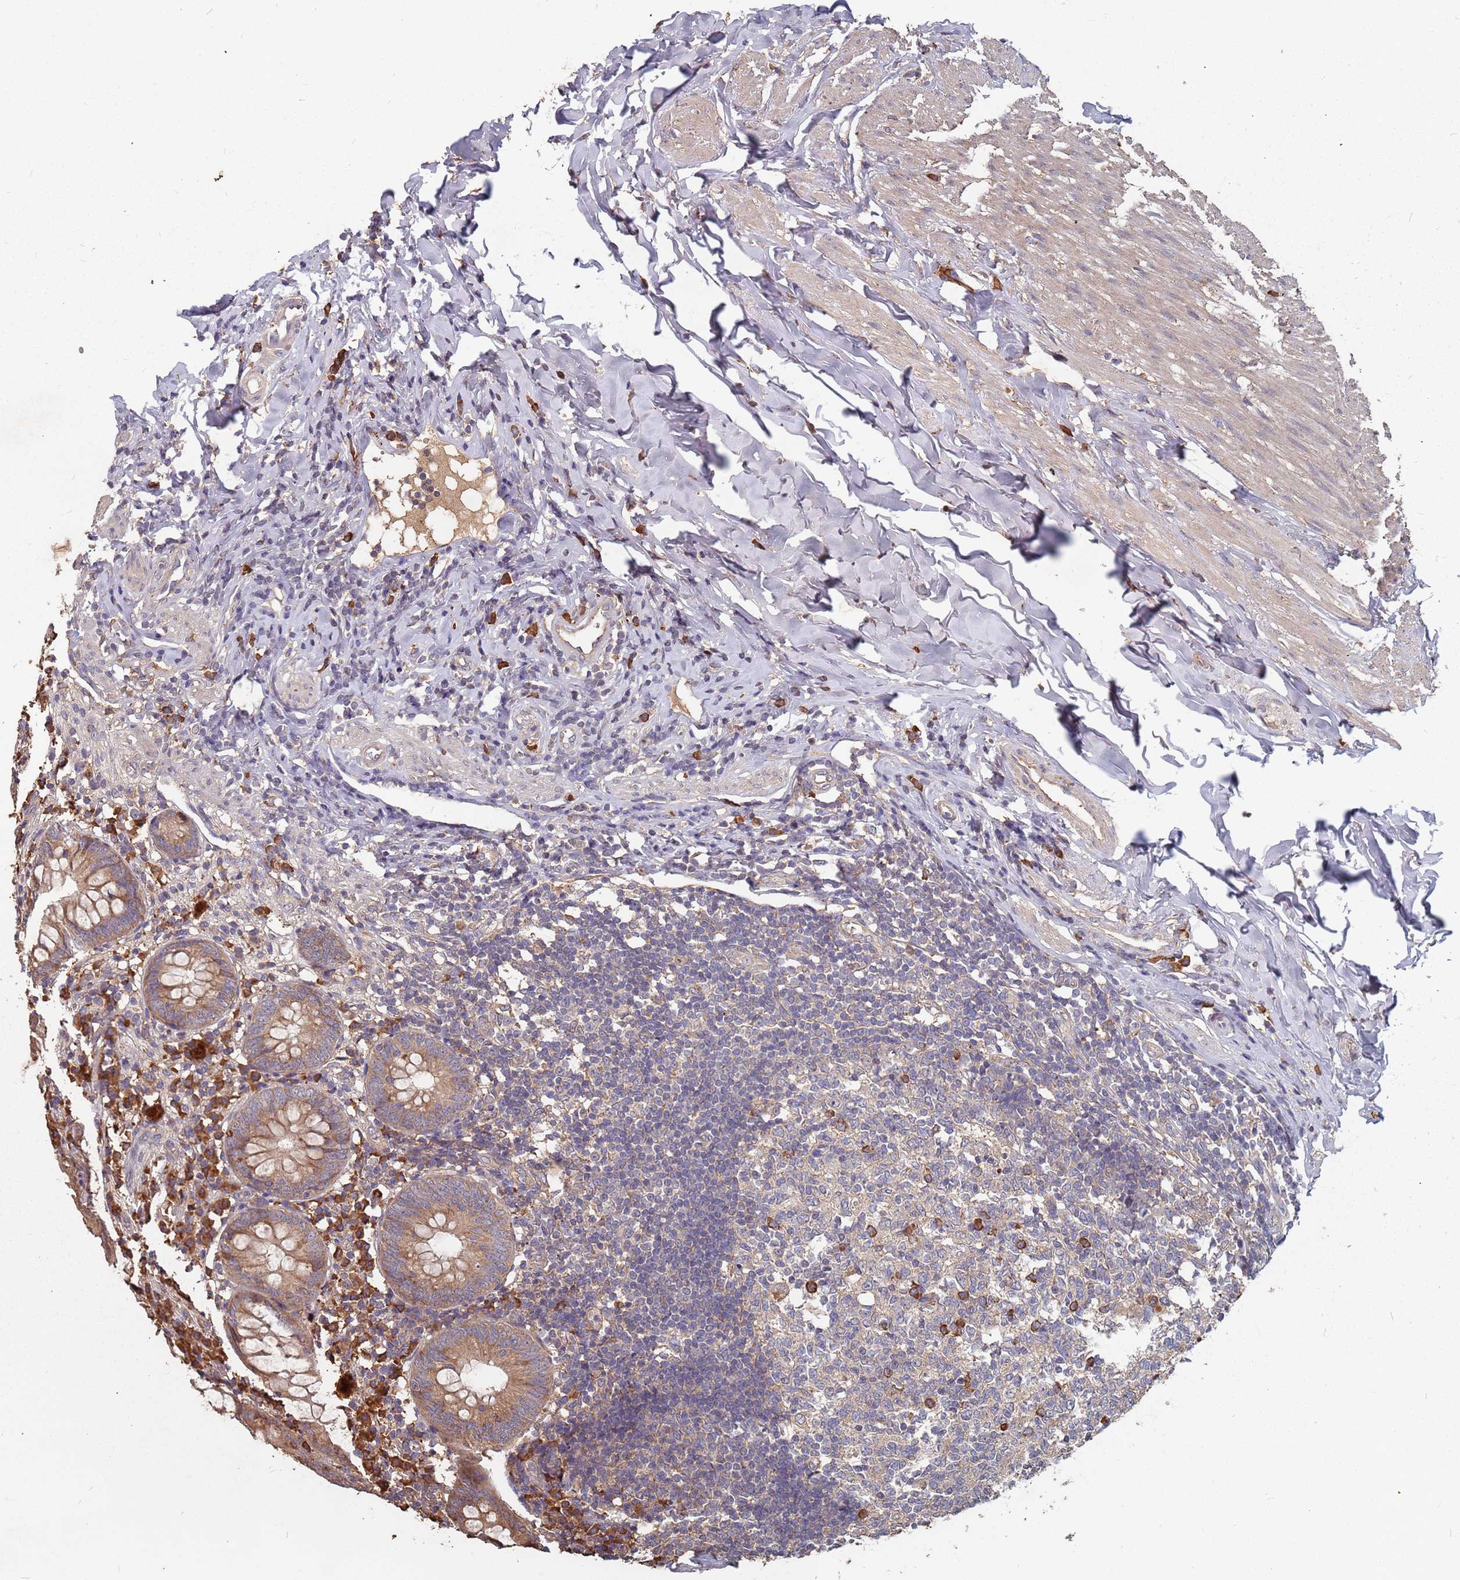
{"staining": {"intensity": "moderate", "quantity": ">75%", "location": "cytoplasmic/membranous"}, "tissue": "appendix", "cell_type": "Glandular cells", "image_type": "normal", "snomed": [{"axis": "morphology", "description": "Normal tissue, NOS"}, {"axis": "topography", "description": "Appendix"}], "caption": "Protein analysis of benign appendix exhibits moderate cytoplasmic/membranous positivity in approximately >75% of glandular cells.", "gene": "ATG5", "patient": {"sex": "female", "age": 54}}